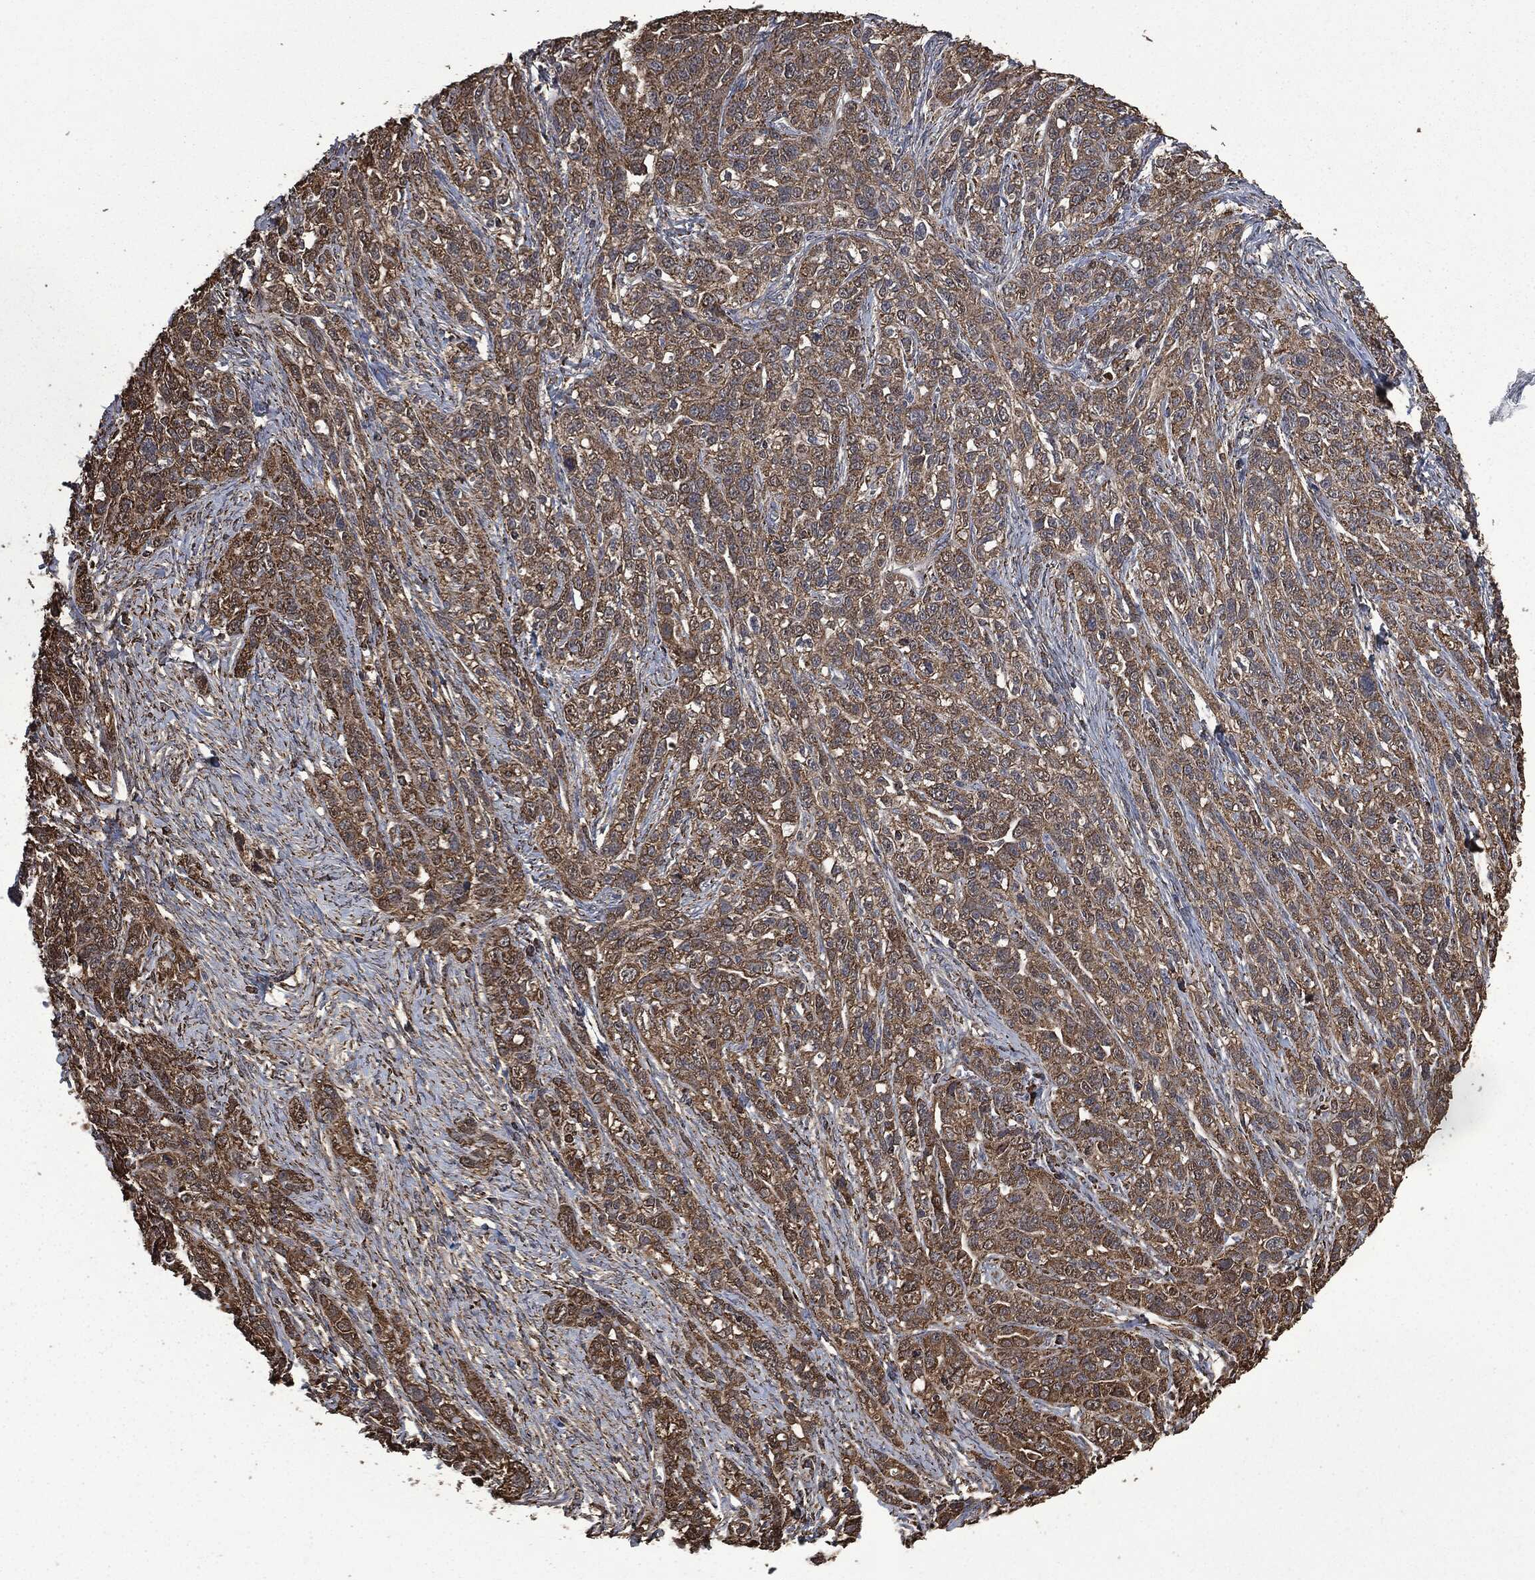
{"staining": {"intensity": "moderate", "quantity": ">75%", "location": "cytoplasmic/membranous"}, "tissue": "ovarian cancer", "cell_type": "Tumor cells", "image_type": "cancer", "snomed": [{"axis": "morphology", "description": "Cystadenocarcinoma, serous, NOS"}, {"axis": "topography", "description": "Ovary"}], "caption": "Protein staining exhibits moderate cytoplasmic/membranous expression in about >75% of tumor cells in ovarian cancer (serous cystadenocarcinoma).", "gene": "LIG3", "patient": {"sex": "female", "age": 71}}